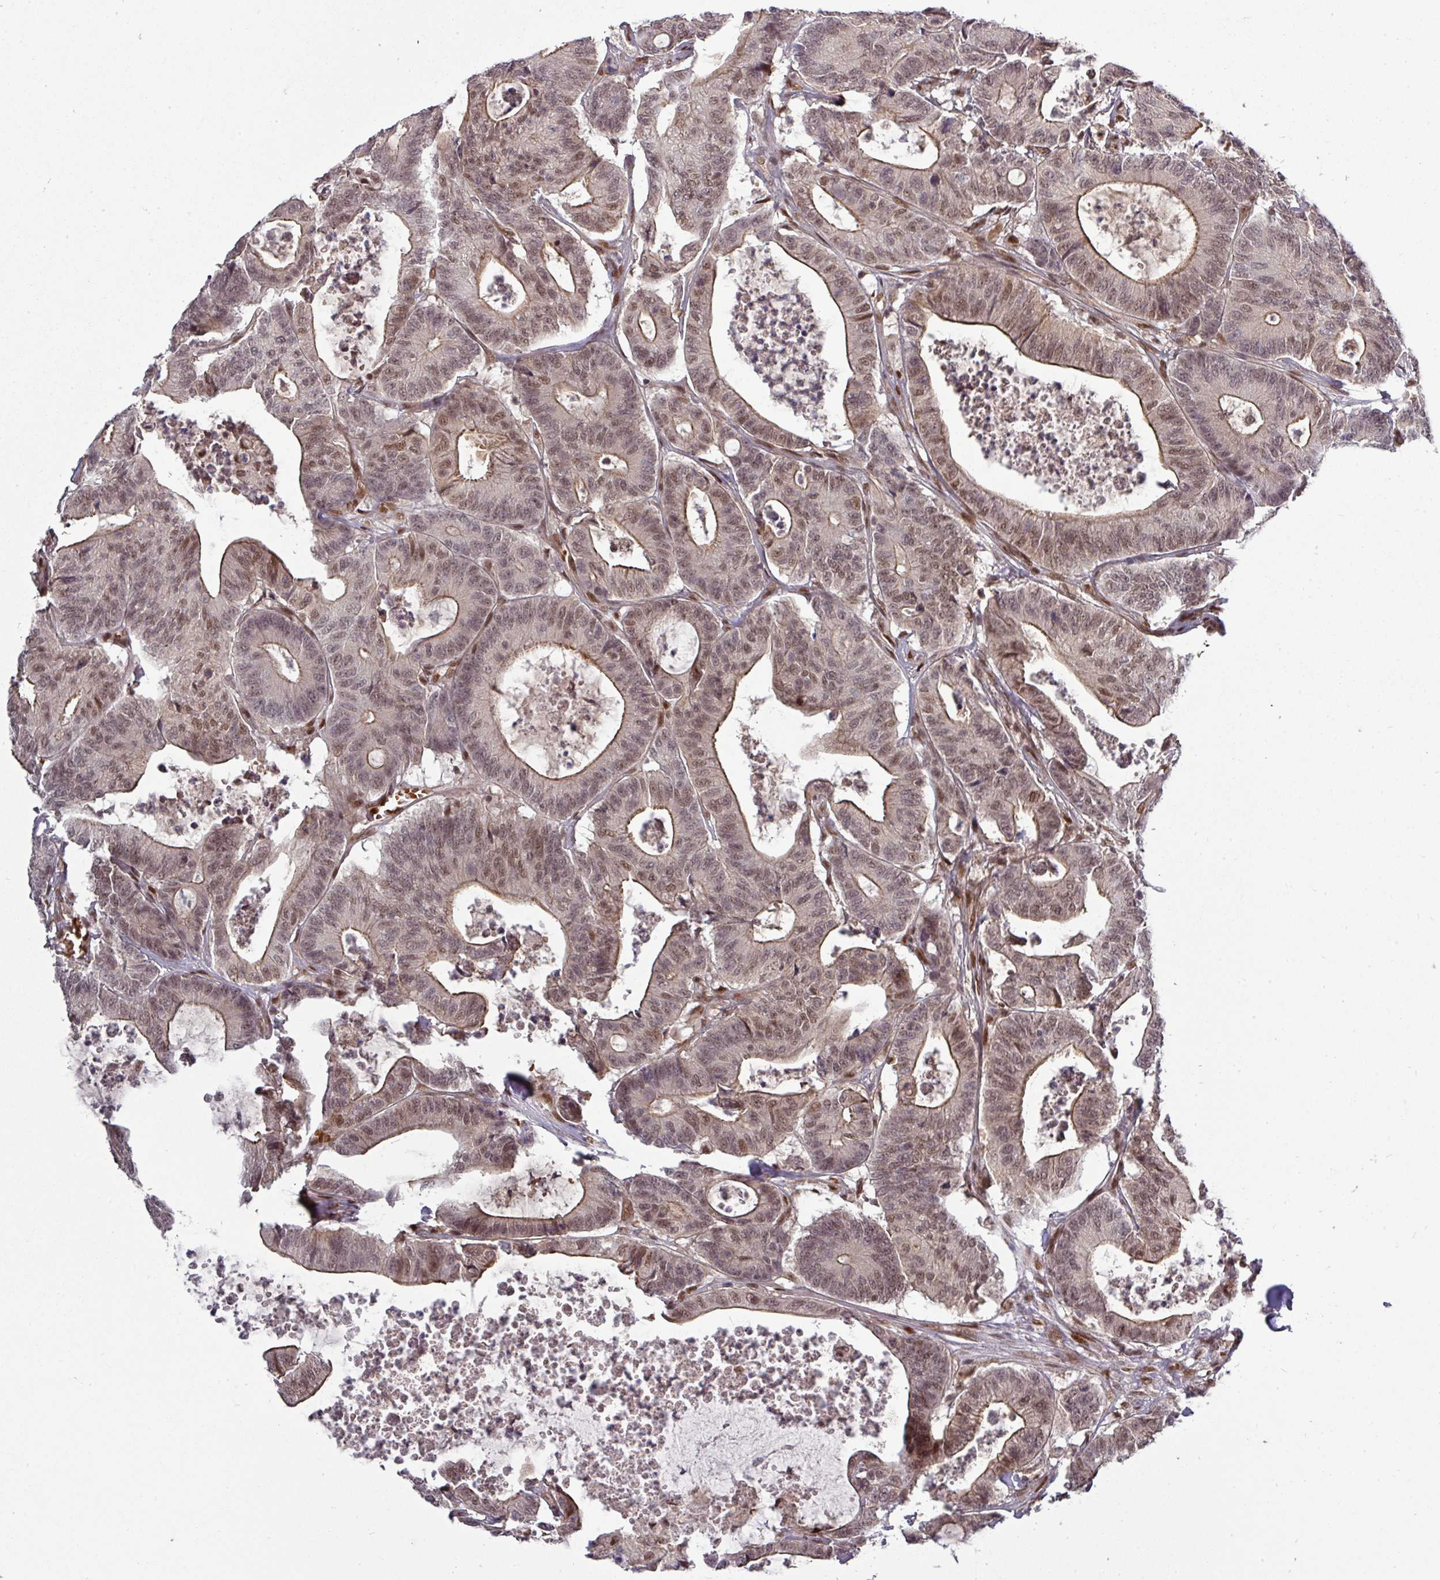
{"staining": {"intensity": "moderate", "quantity": ">75%", "location": "cytoplasmic/membranous,nuclear"}, "tissue": "colorectal cancer", "cell_type": "Tumor cells", "image_type": "cancer", "snomed": [{"axis": "morphology", "description": "Adenocarcinoma, NOS"}, {"axis": "topography", "description": "Colon"}], "caption": "Human colorectal adenocarcinoma stained with a protein marker exhibits moderate staining in tumor cells.", "gene": "CIC", "patient": {"sex": "female", "age": 84}}